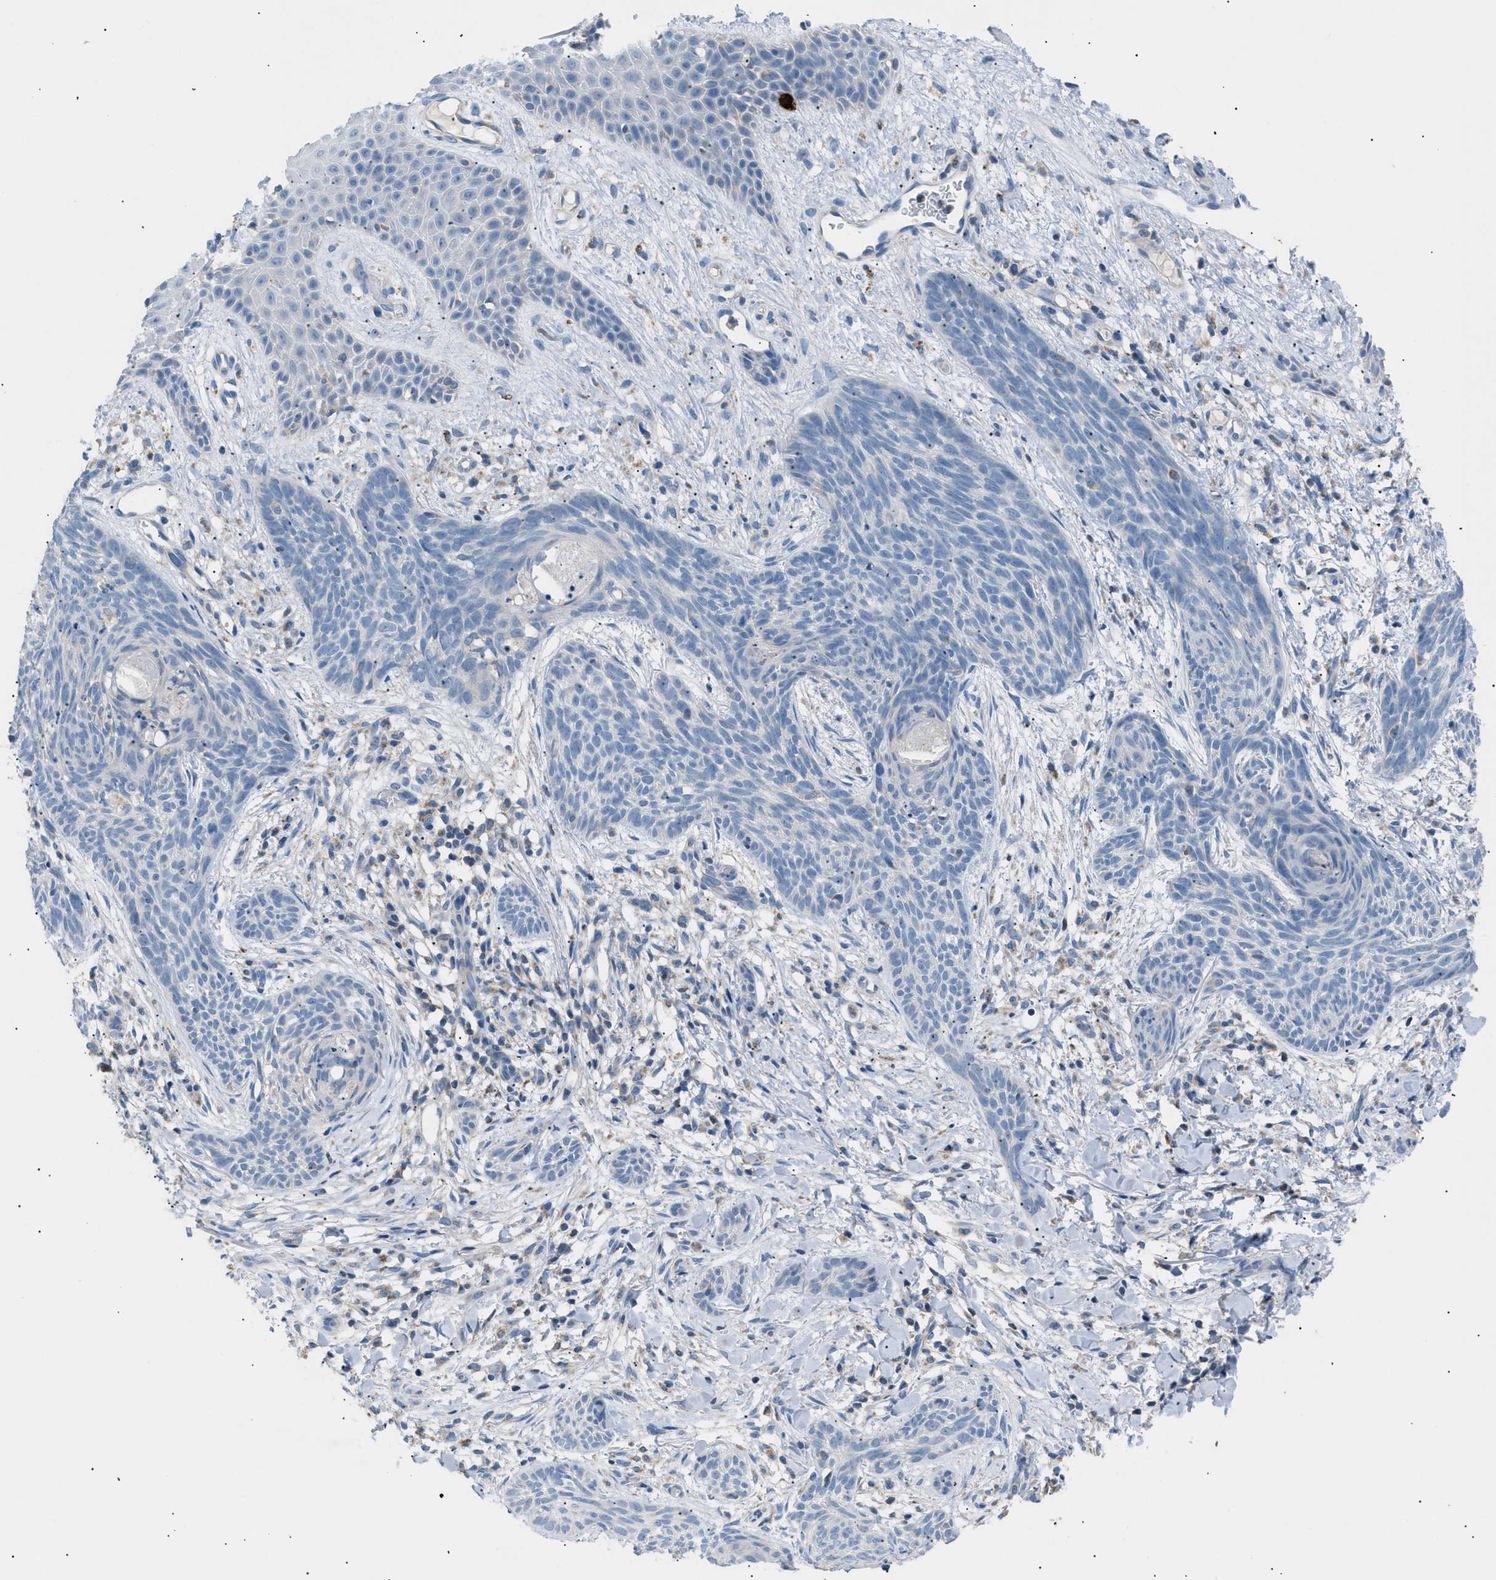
{"staining": {"intensity": "negative", "quantity": "none", "location": "none"}, "tissue": "skin cancer", "cell_type": "Tumor cells", "image_type": "cancer", "snomed": [{"axis": "morphology", "description": "Basal cell carcinoma"}, {"axis": "topography", "description": "Skin"}], "caption": "Immunohistochemistry image of human skin cancer stained for a protein (brown), which displays no positivity in tumor cells. The staining is performed using DAB brown chromogen with nuclei counter-stained in using hematoxylin.", "gene": "ILDR1", "patient": {"sex": "female", "age": 59}}